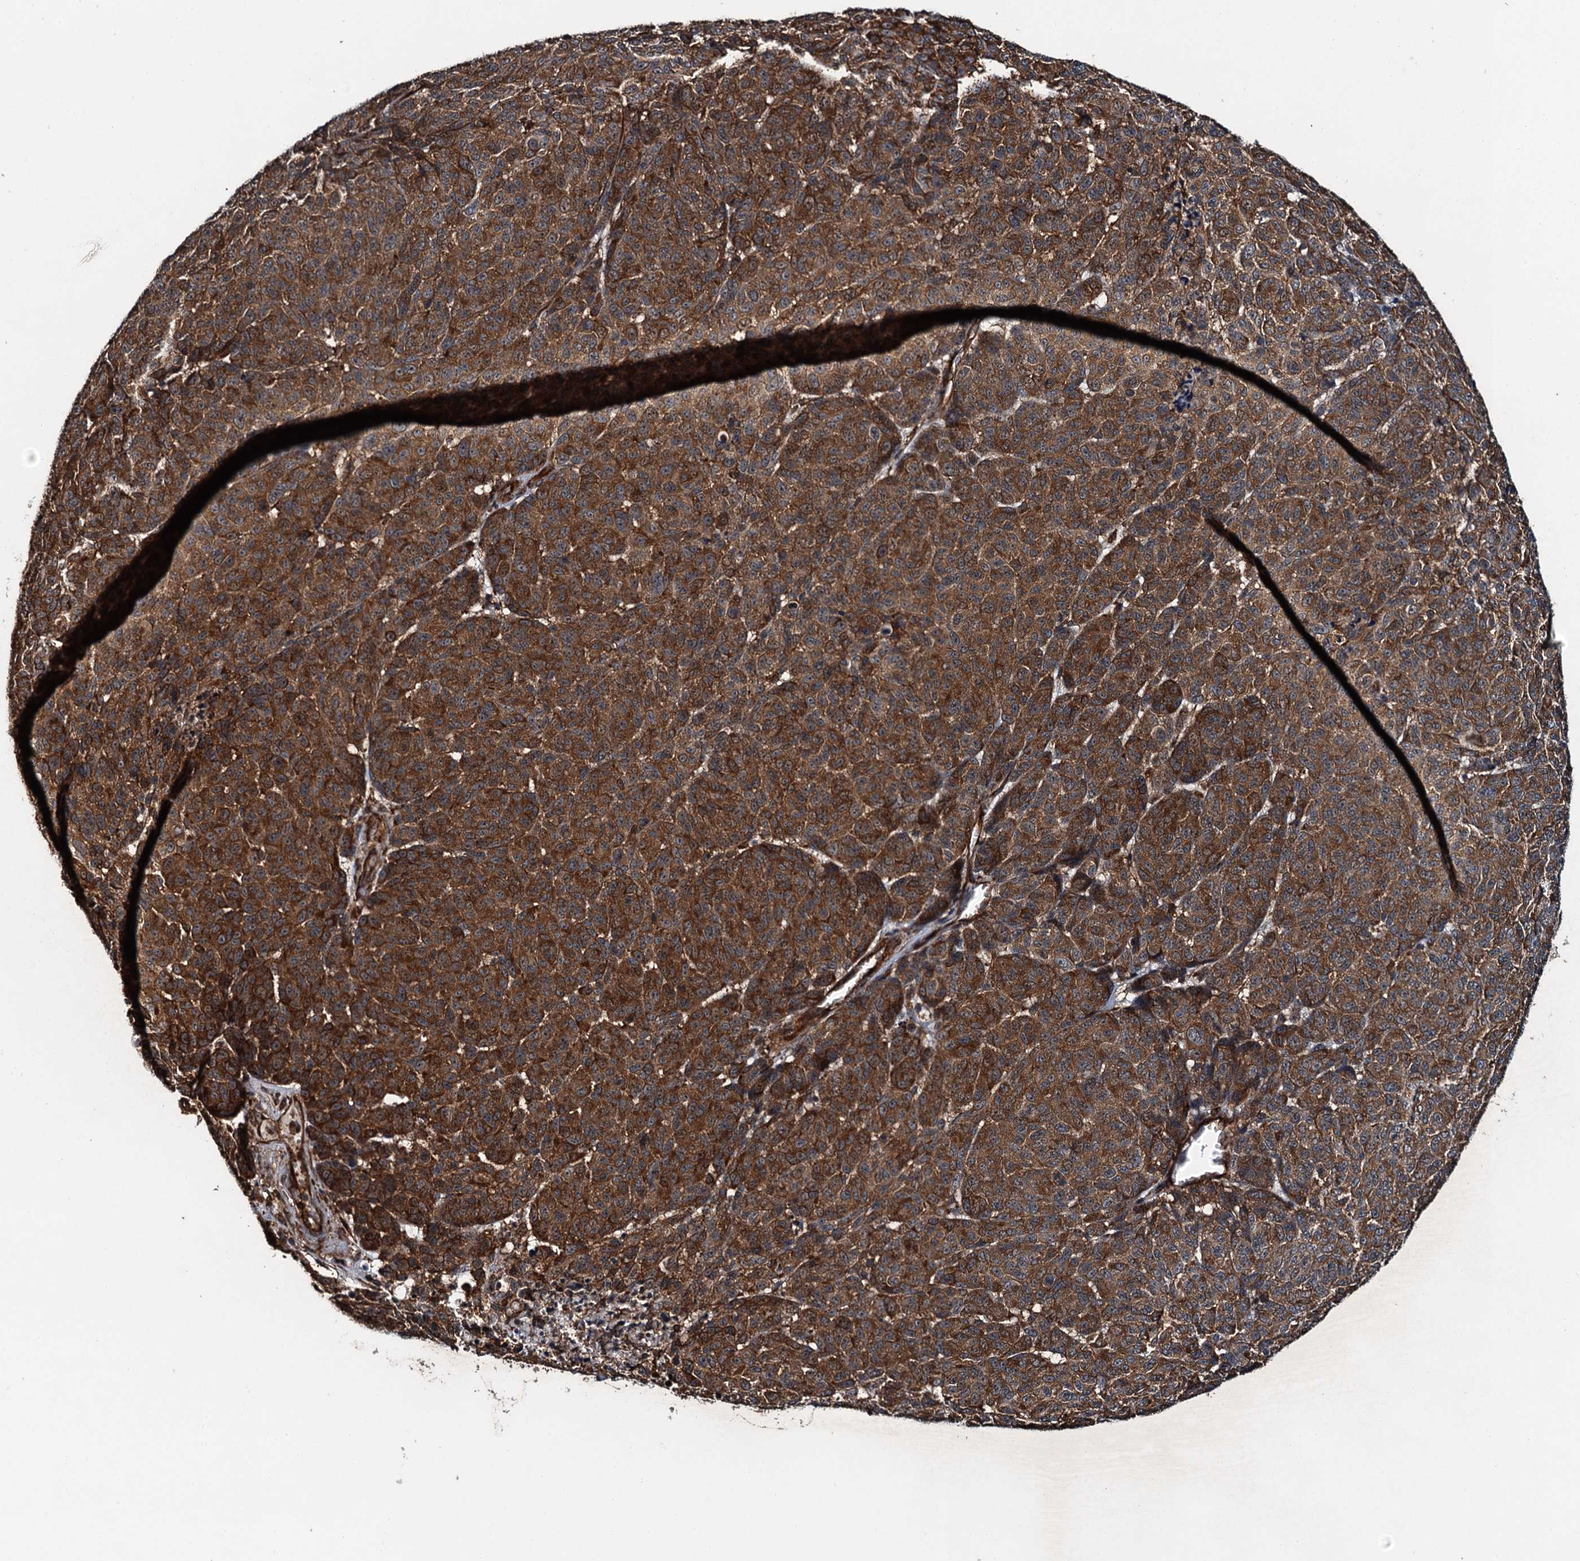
{"staining": {"intensity": "strong", "quantity": ">75%", "location": "cytoplasmic/membranous"}, "tissue": "melanoma", "cell_type": "Tumor cells", "image_type": "cancer", "snomed": [{"axis": "morphology", "description": "Malignant melanoma, NOS"}, {"axis": "topography", "description": "Skin"}], "caption": "An IHC micrograph of tumor tissue is shown. Protein staining in brown highlights strong cytoplasmic/membranous positivity in malignant melanoma within tumor cells. (brown staining indicates protein expression, while blue staining denotes nuclei).", "gene": "WHAMM", "patient": {"sex": "male", "age": 49}}